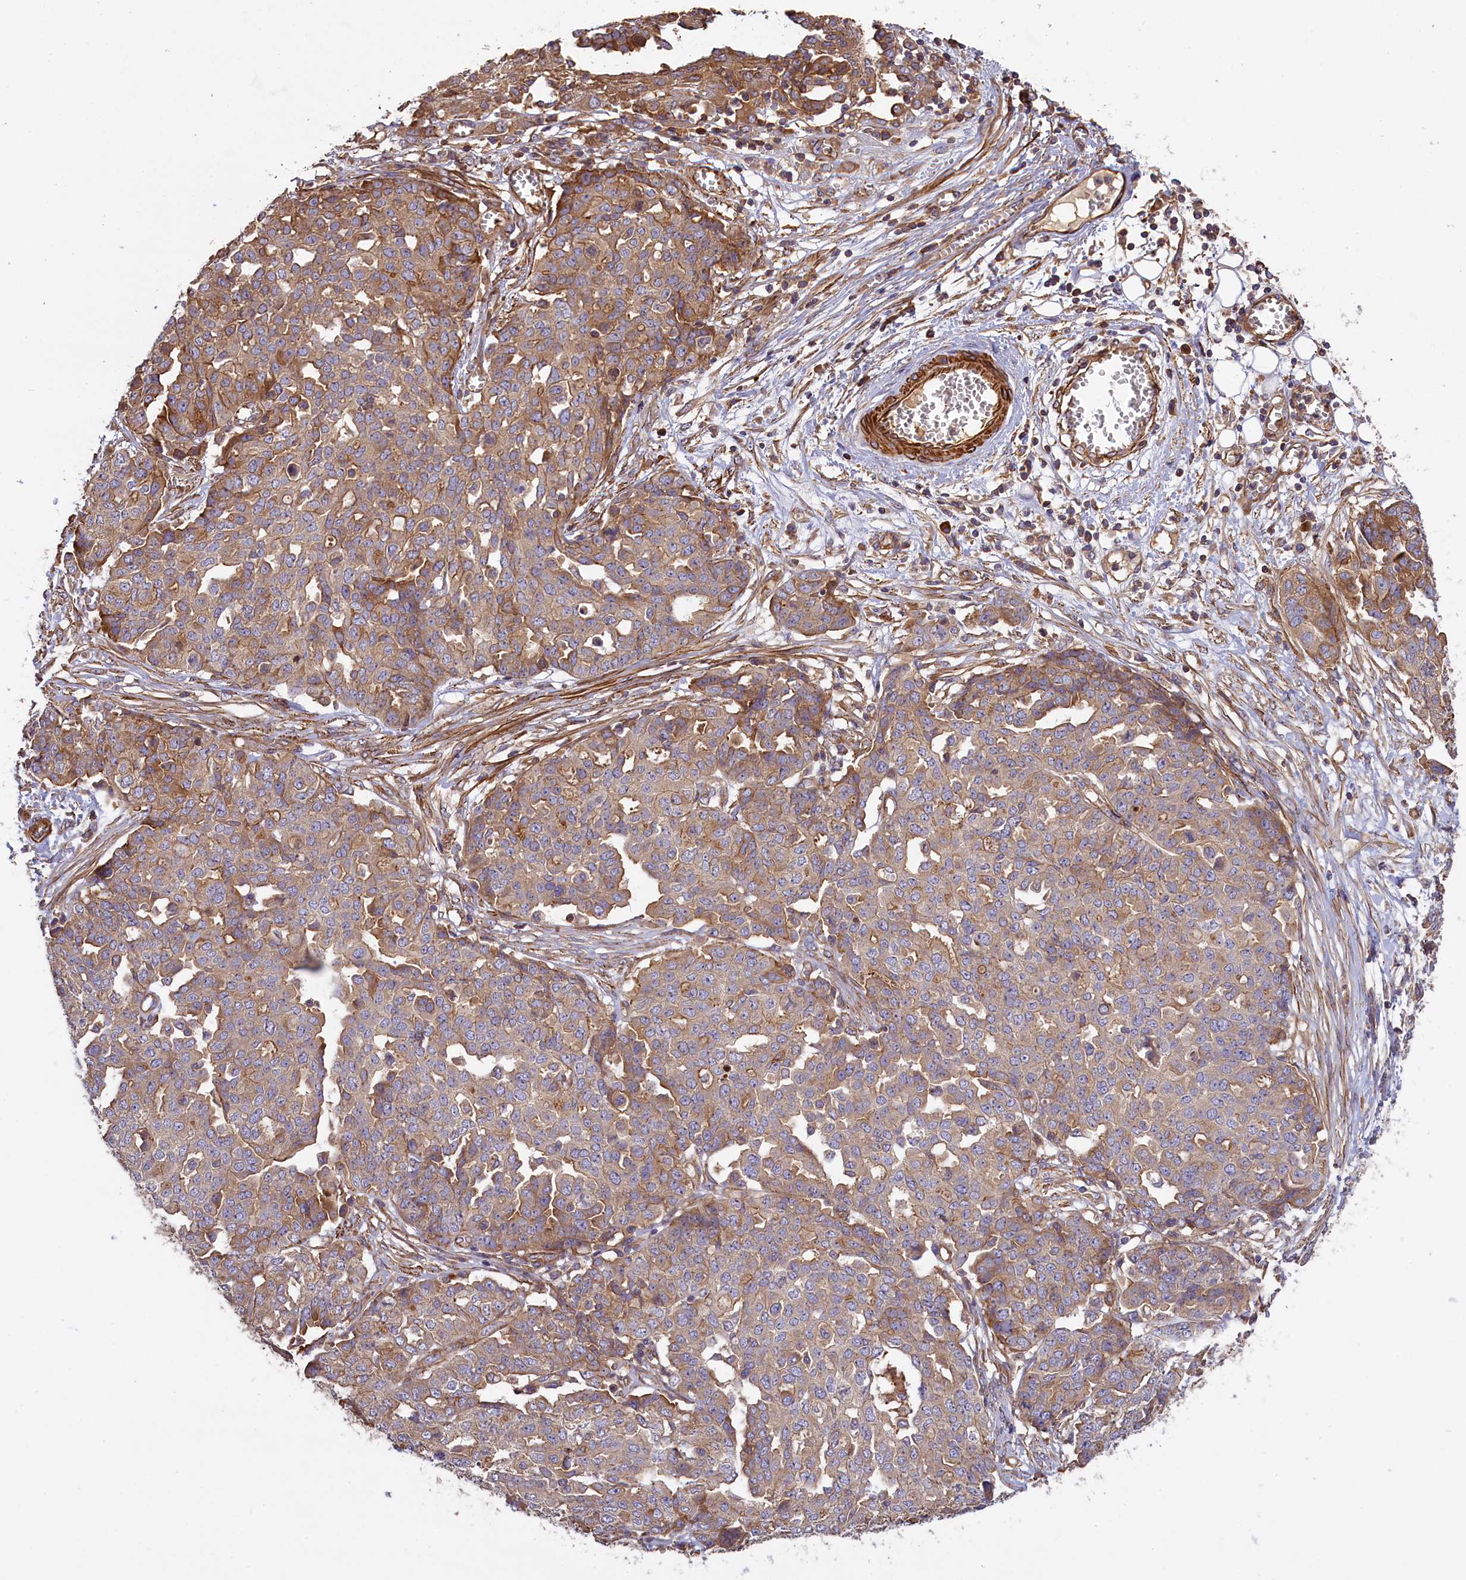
{"staining": {"intensity": "moderate", "quantity": ">75%", "location": "cytoplasmic/membranous"}, "tissue": "ovarian cancer", "cell_type": "Tumor cells", "image_type": "cancer", "snomed": [{"axis": "morphology", "description": "Cystadenocarcinoma, serous, NOS"}, {"axis": "topography", "description": "Soft tissue"}, {"axis": "topography", "description": "Ovary"}], "caption": "About >75% of tumor cells in human serous cystadenocarcinoma (ovarian) reveal moderate cytoplasmic/membranous protein staining as visualized by brown immunohistochemical staining.", "gene": "FUZ", "patient": {"sex": "female", "age": 57}}